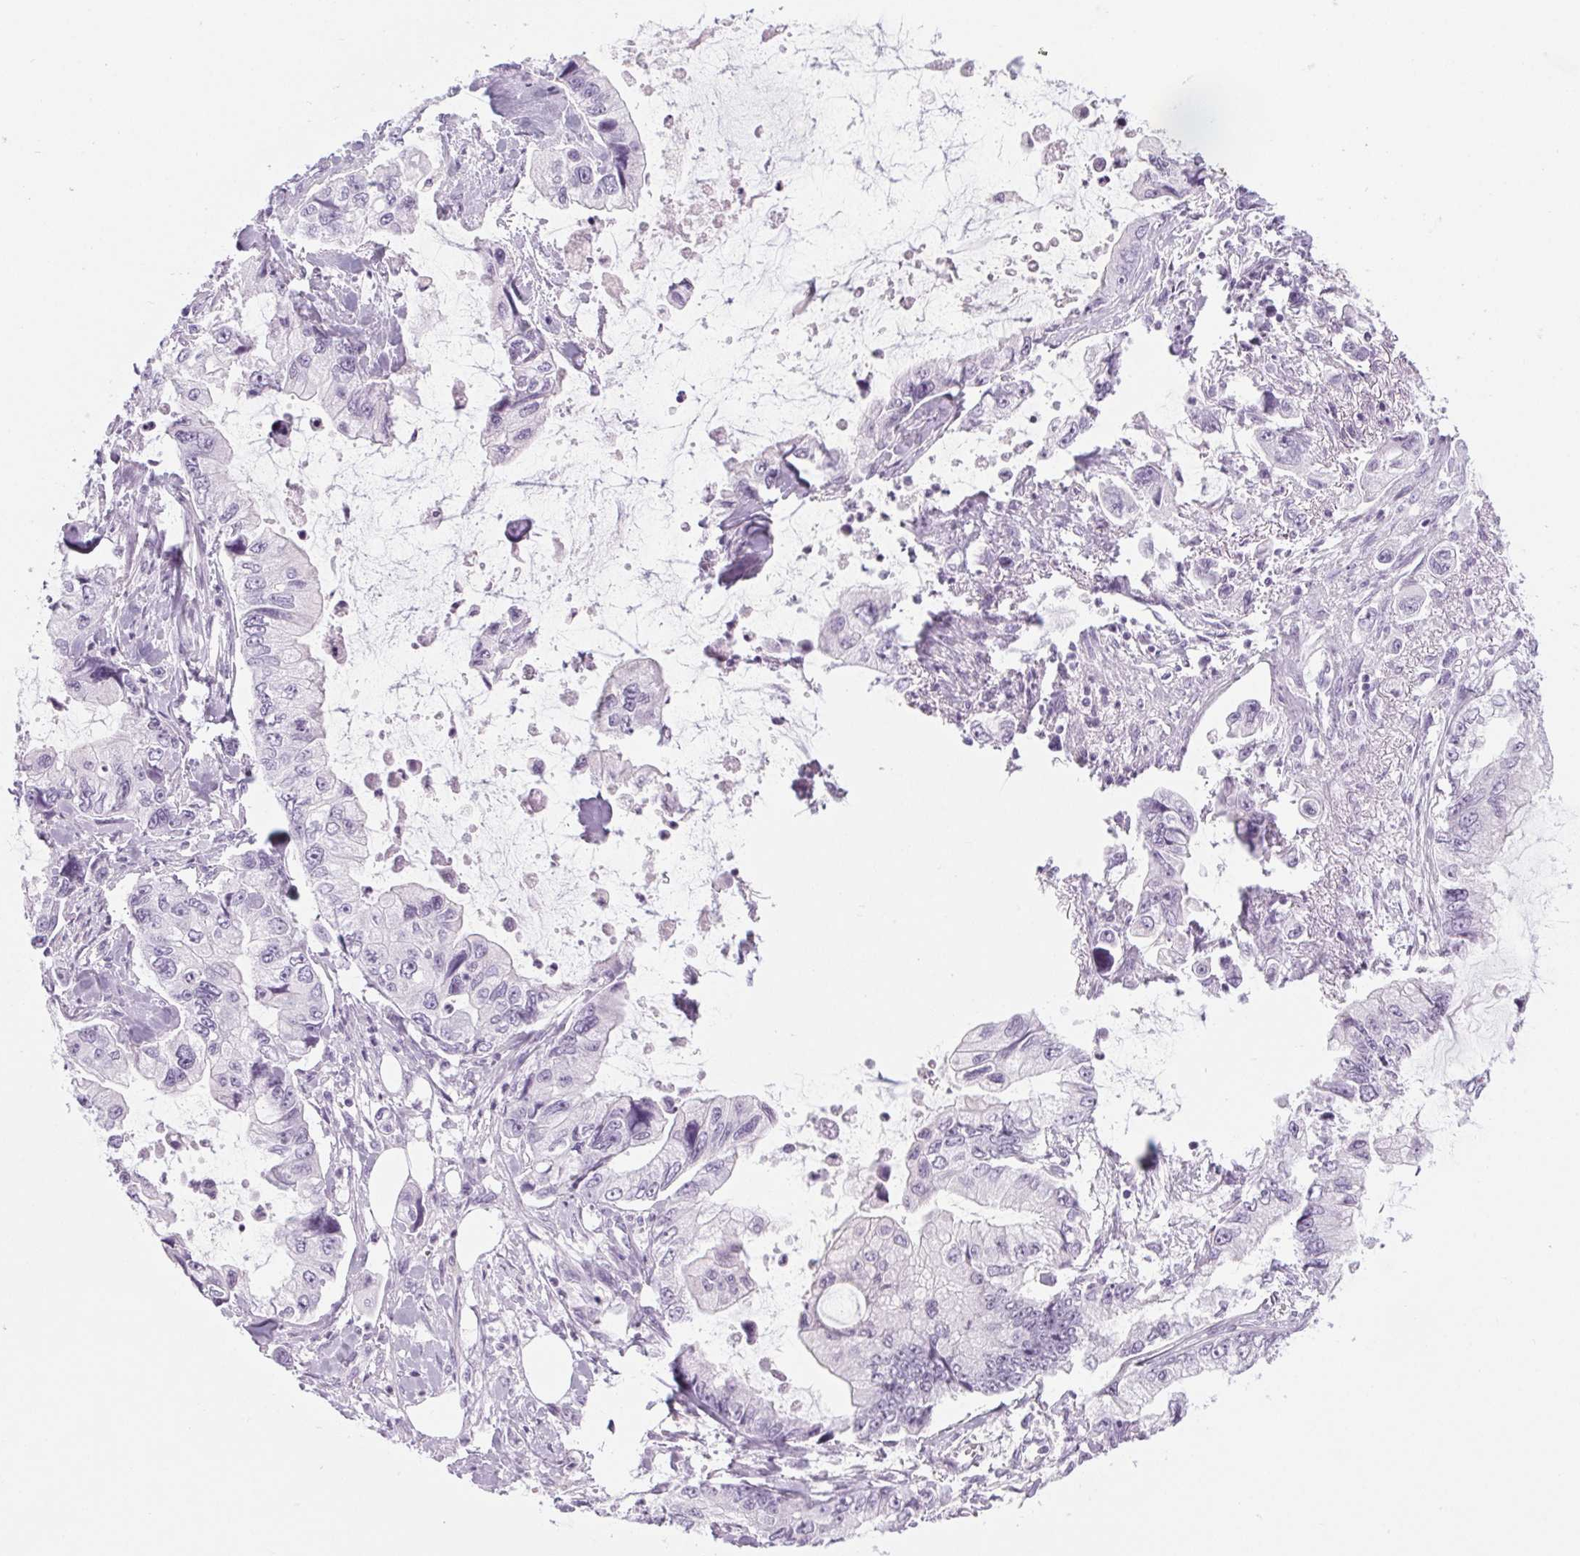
{"staining": {"intensity": "negative", "quantity": "none", "location": "none"}, "tissue": "stomach cancer", "cell_type": "Tumor cells", "image_type": "cancer", "snomed": [{"axis": "morphology", "description": "Adenocarcinoma, NOS"}, {"axis": "topography", "description": "Pancreas"}, {"axis": "topography", "description": "Stomach, upper"}, {"axis": "topography", "description": "Stomach"}], "caption": "Immunohistochemistry (IHC) of human stomach cancer displays no positivity in tumor cells.", "gene": "LRP2", "patient": {"sex": "male", "age": 77}}